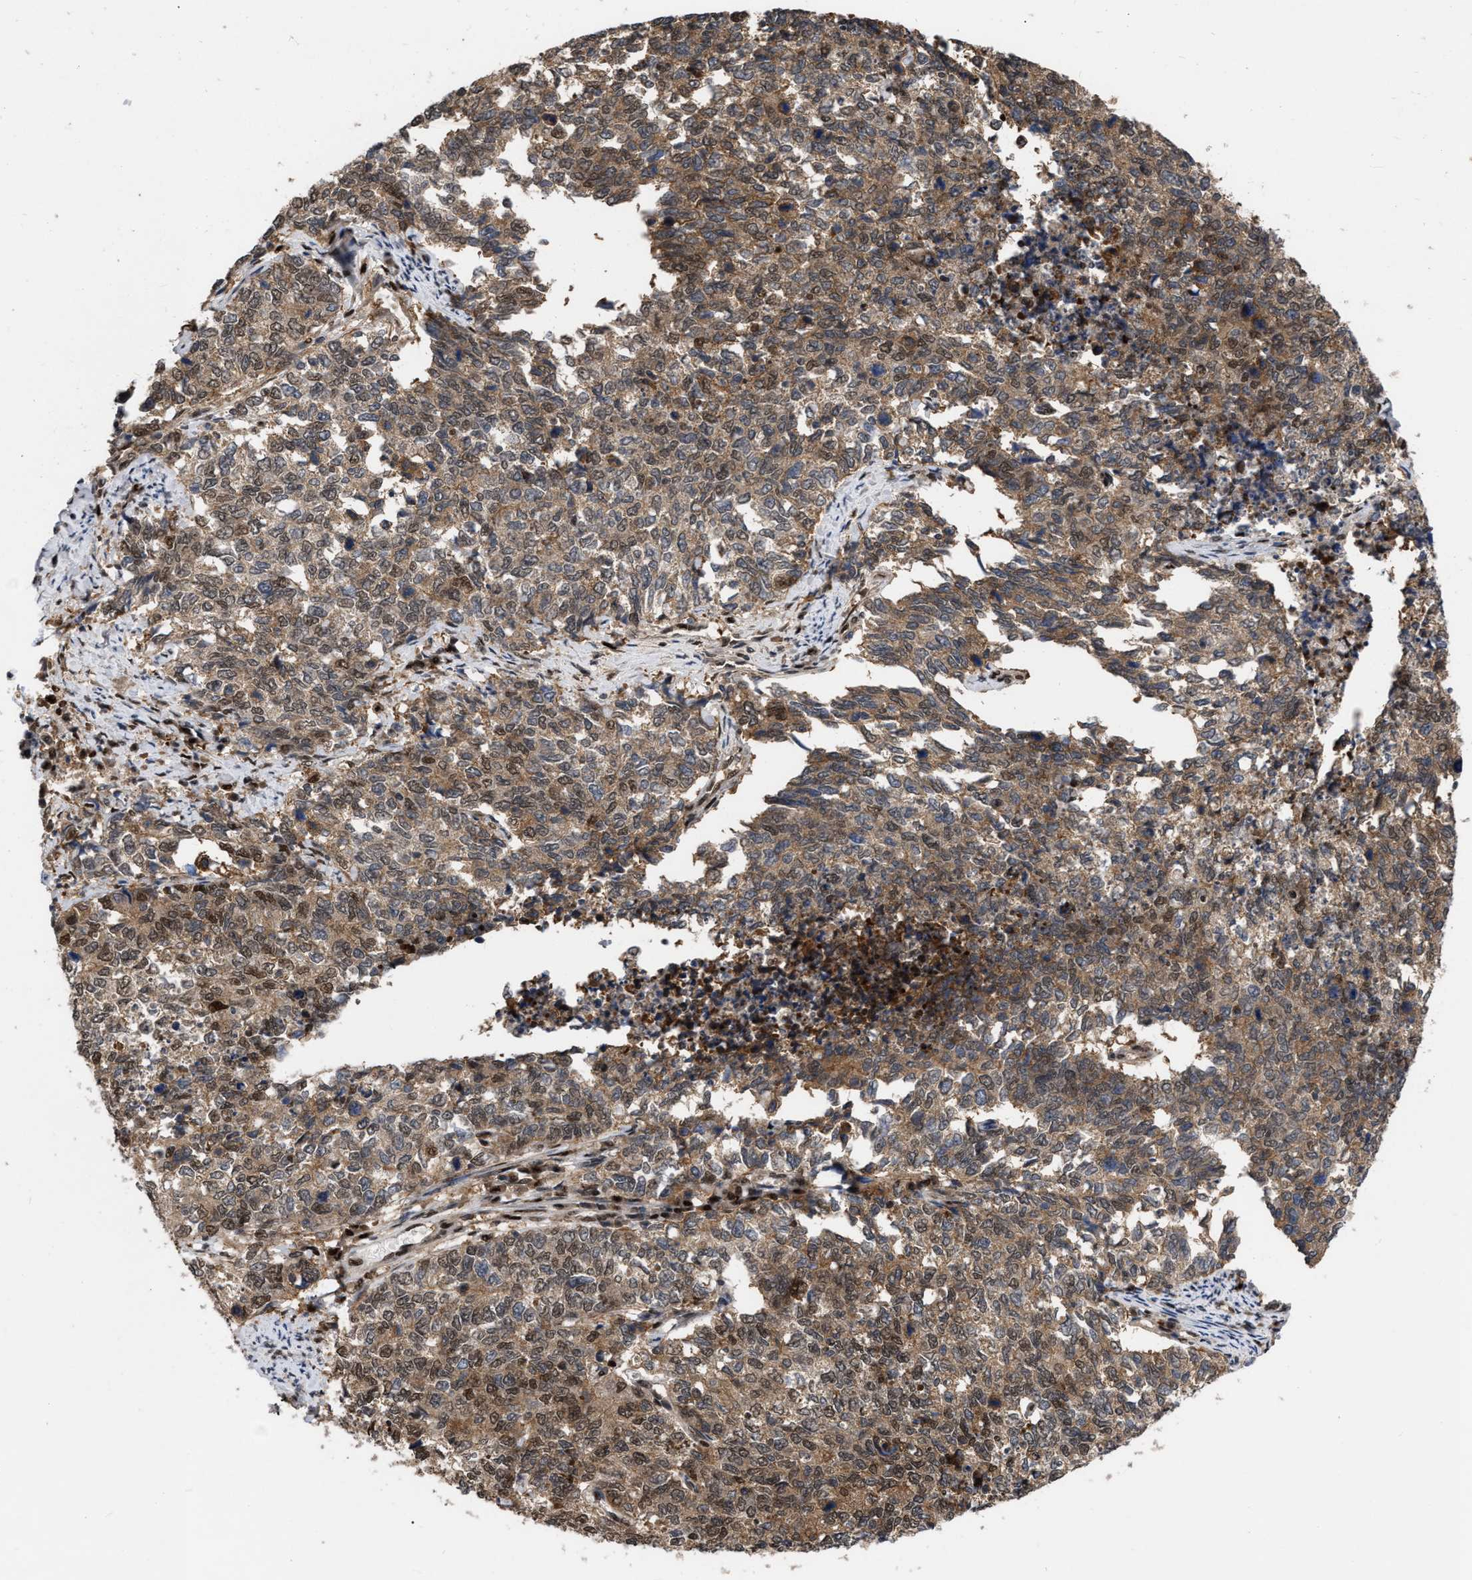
{"staining": {"intensity": "weak", "quantity": ">75%", "location": "cytoplasmic/membranous,nuclear"}, "tissue": "cervical cancer", "cell_type": "Tumor cells", "image_type": "cancer", "snomed": [{"axis": "morphology", "description": "Squamous cell carcinoma, NOS"}, {"axis": "topography", "description": "Cervix"}], "caption": "This image shows IHC staining of human cervical cancer, with low weak cytoplasmic/membranous and nuclear positivity in about >75% of tumor cells.", "gene": "MDM4", "patient": {"sex": "female", "age": 63}}